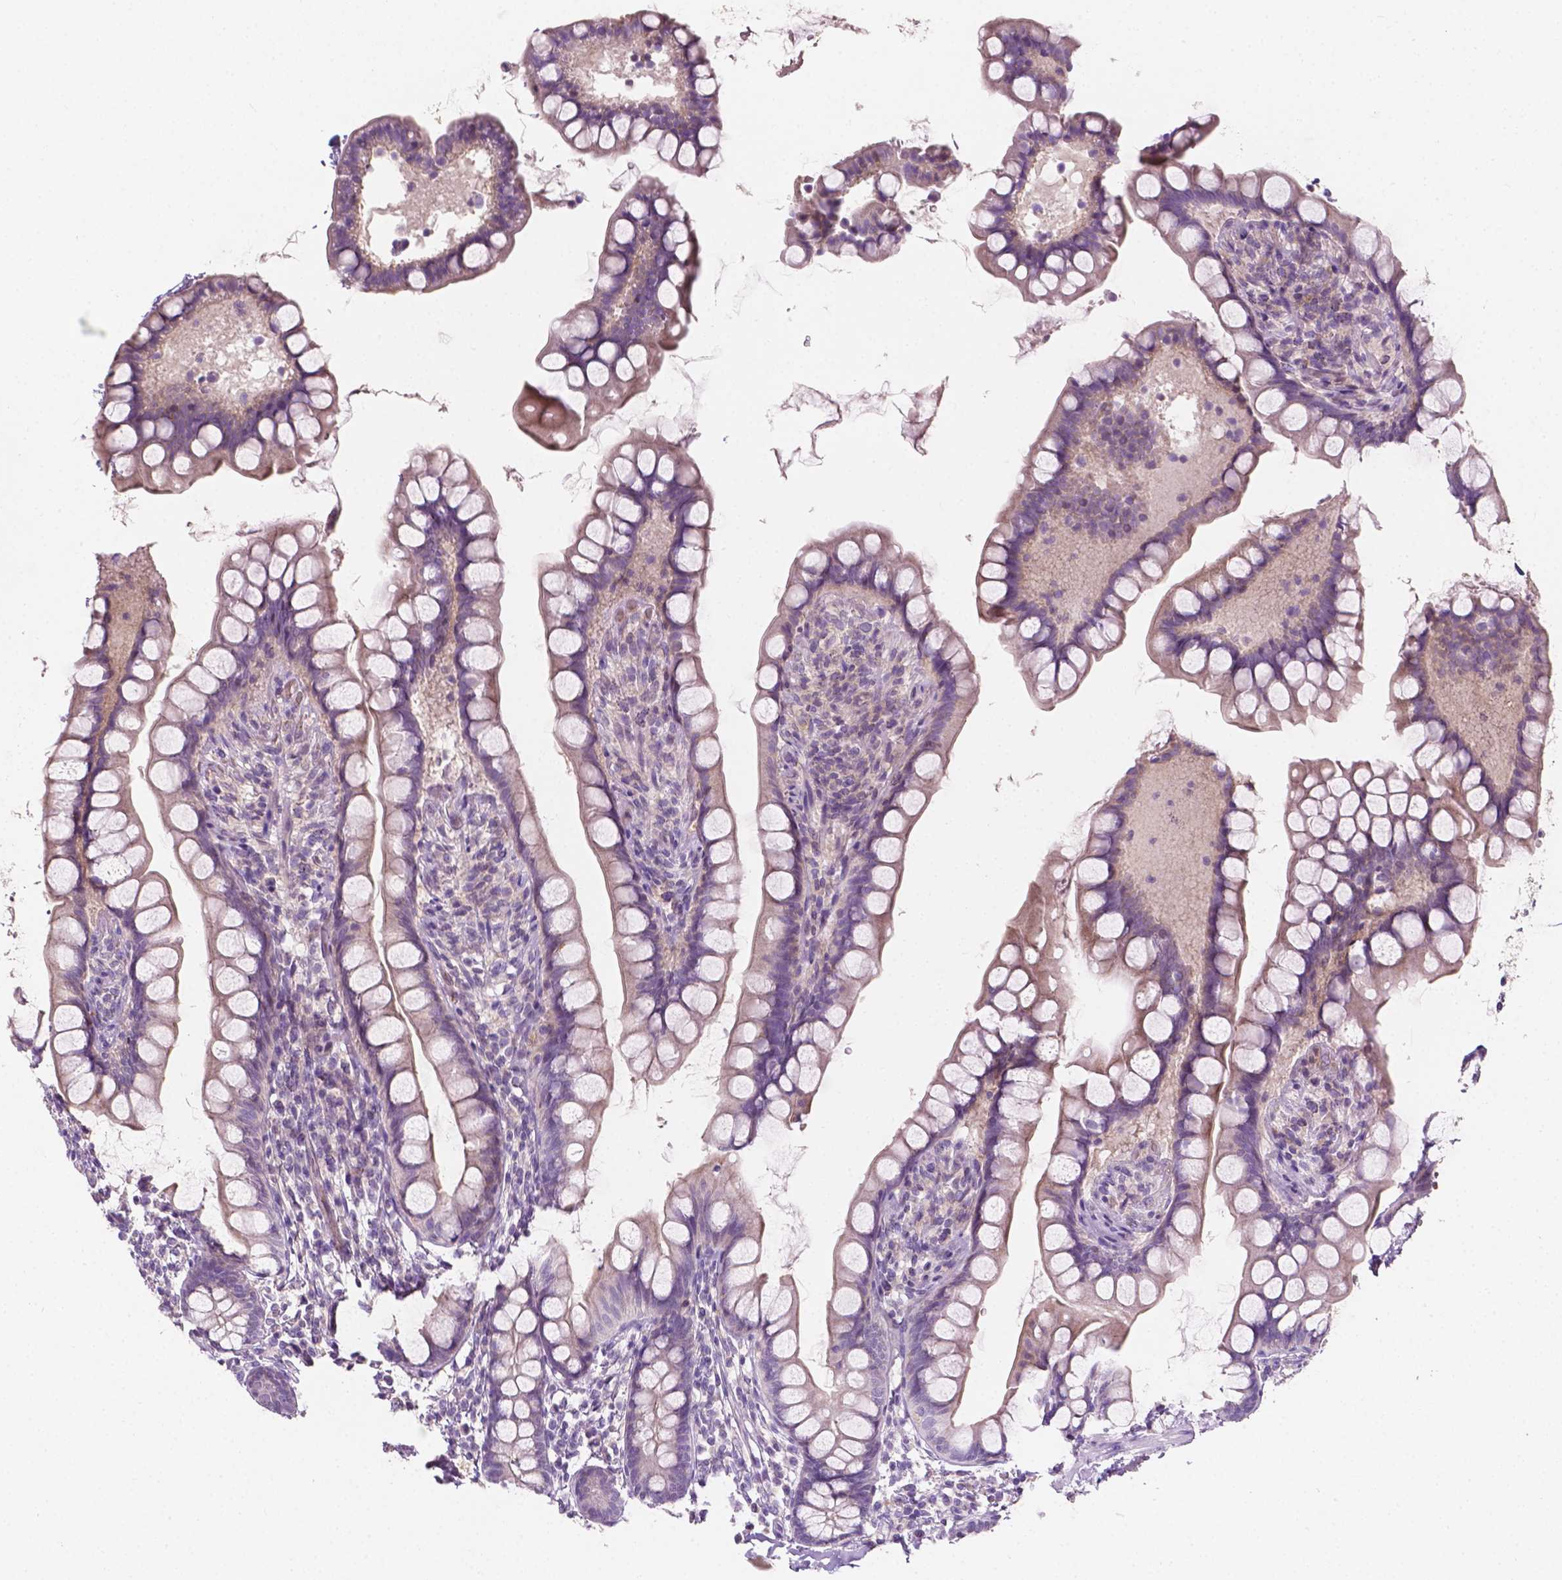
{"staining": {"intensity": "weak", "quantity": "<25%", "location": "cytoplasmic/membranous"}, "tissue": "small intestine", "cell_type": "Glandular cells", "image_type": "normal", "snomed": [{"axis": "morphology", "description": "Normal tissue, NOS"}, {"axis": "topography", "description": "Small intestine"}], "caption": "Glandular cells show no significant expression in unremarkable small intestine. (DAB (3,3'-diaminobenzidine) immunohistochemistry, high magnification).", "gene": "EGFR", "patient": {"sex": "male", "age": 70}}